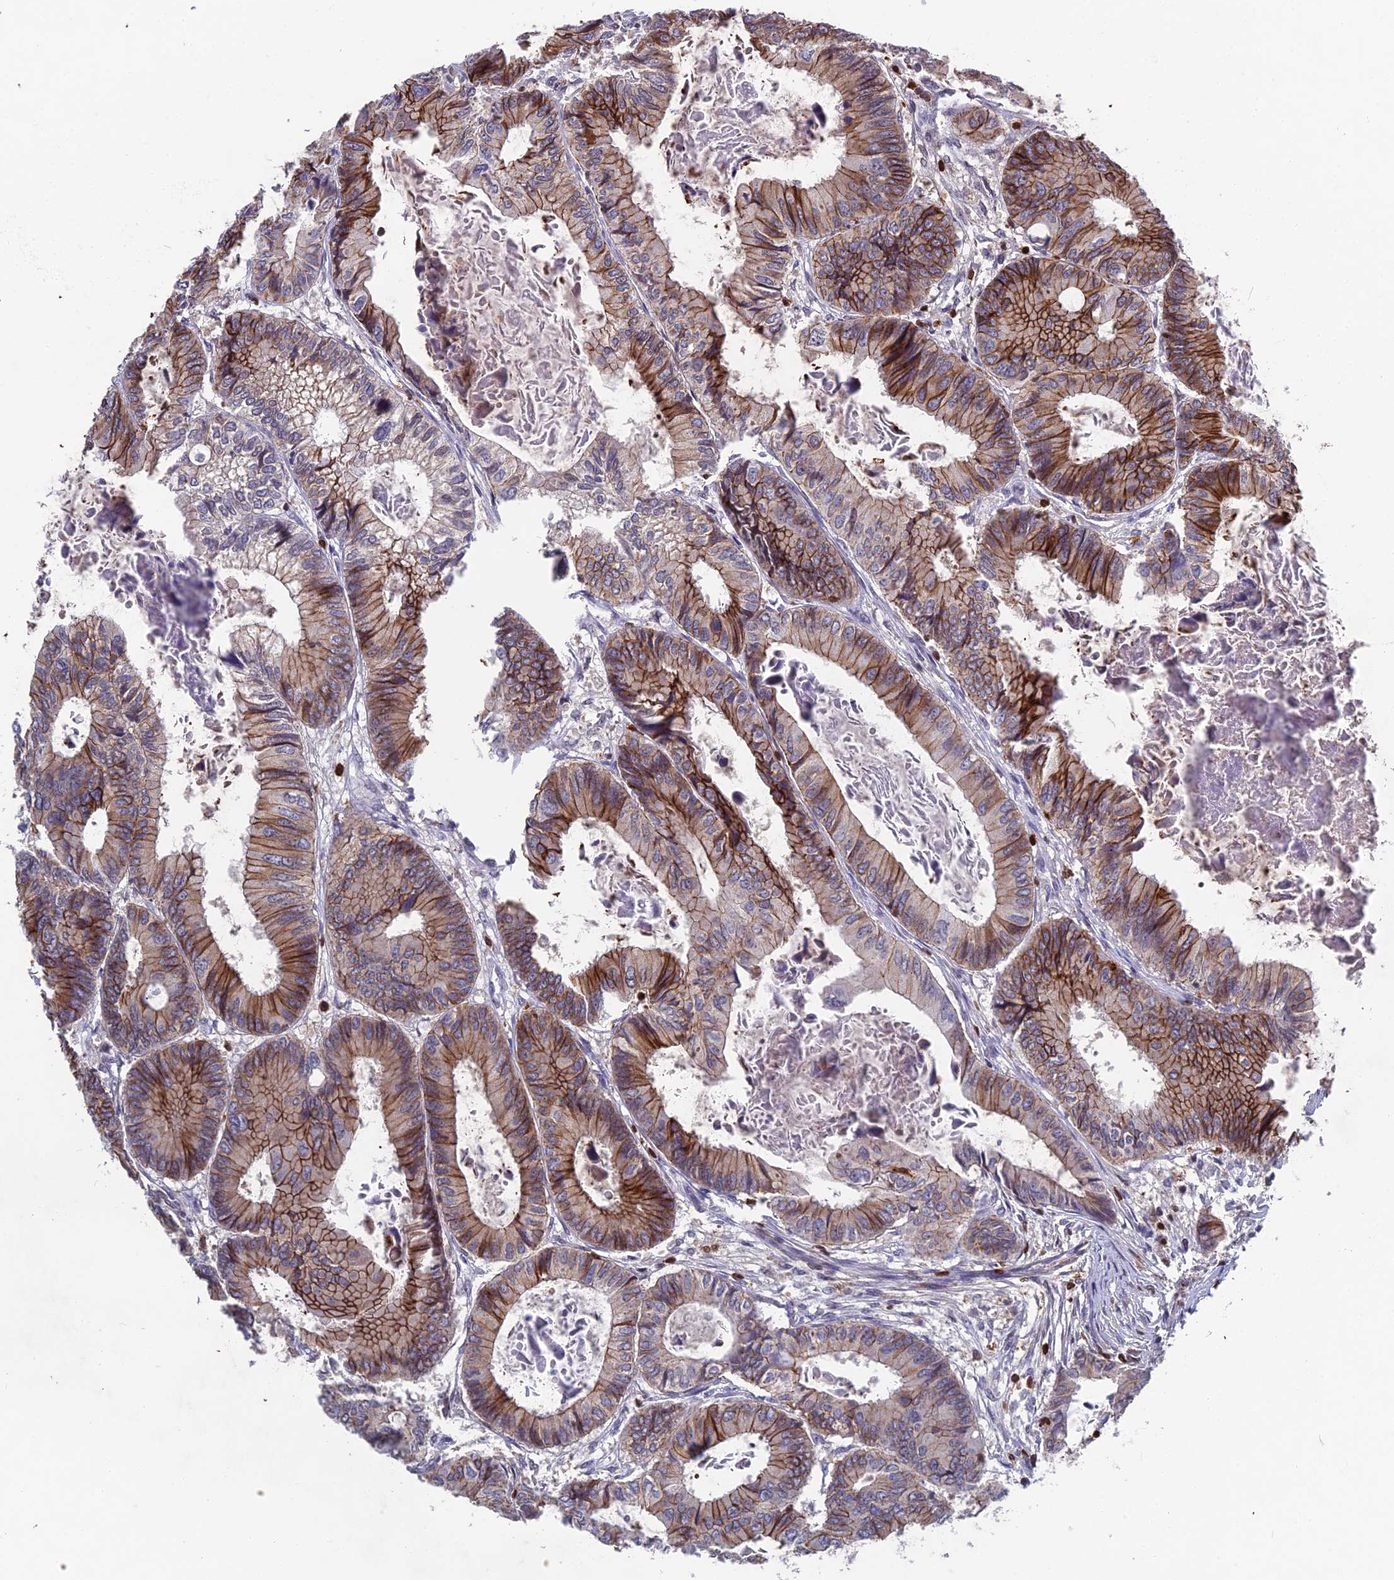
{"staining": {"intensity": "moderate", "quantity": ">75%", "location": "cytoplasmic/membranous"}, "tissue": "colorectal cancer", "cell_type": "Tumor cells", "image_type": "cancer", "snomed": [{"axis": "morphology", "description": "Adenocarcinoma, NOS"}, {"axis": "topography", "description": "Colon"}], "caption": "Immunohistochemical staining of human adenocarcinoma (colorectal) demonstrates medium levels of moderate cytoplasmic/membranous positivity in approximately >75% of tumor cells.", "gene": "GALK2", "patient": {"sex": "male", "age": 85}}